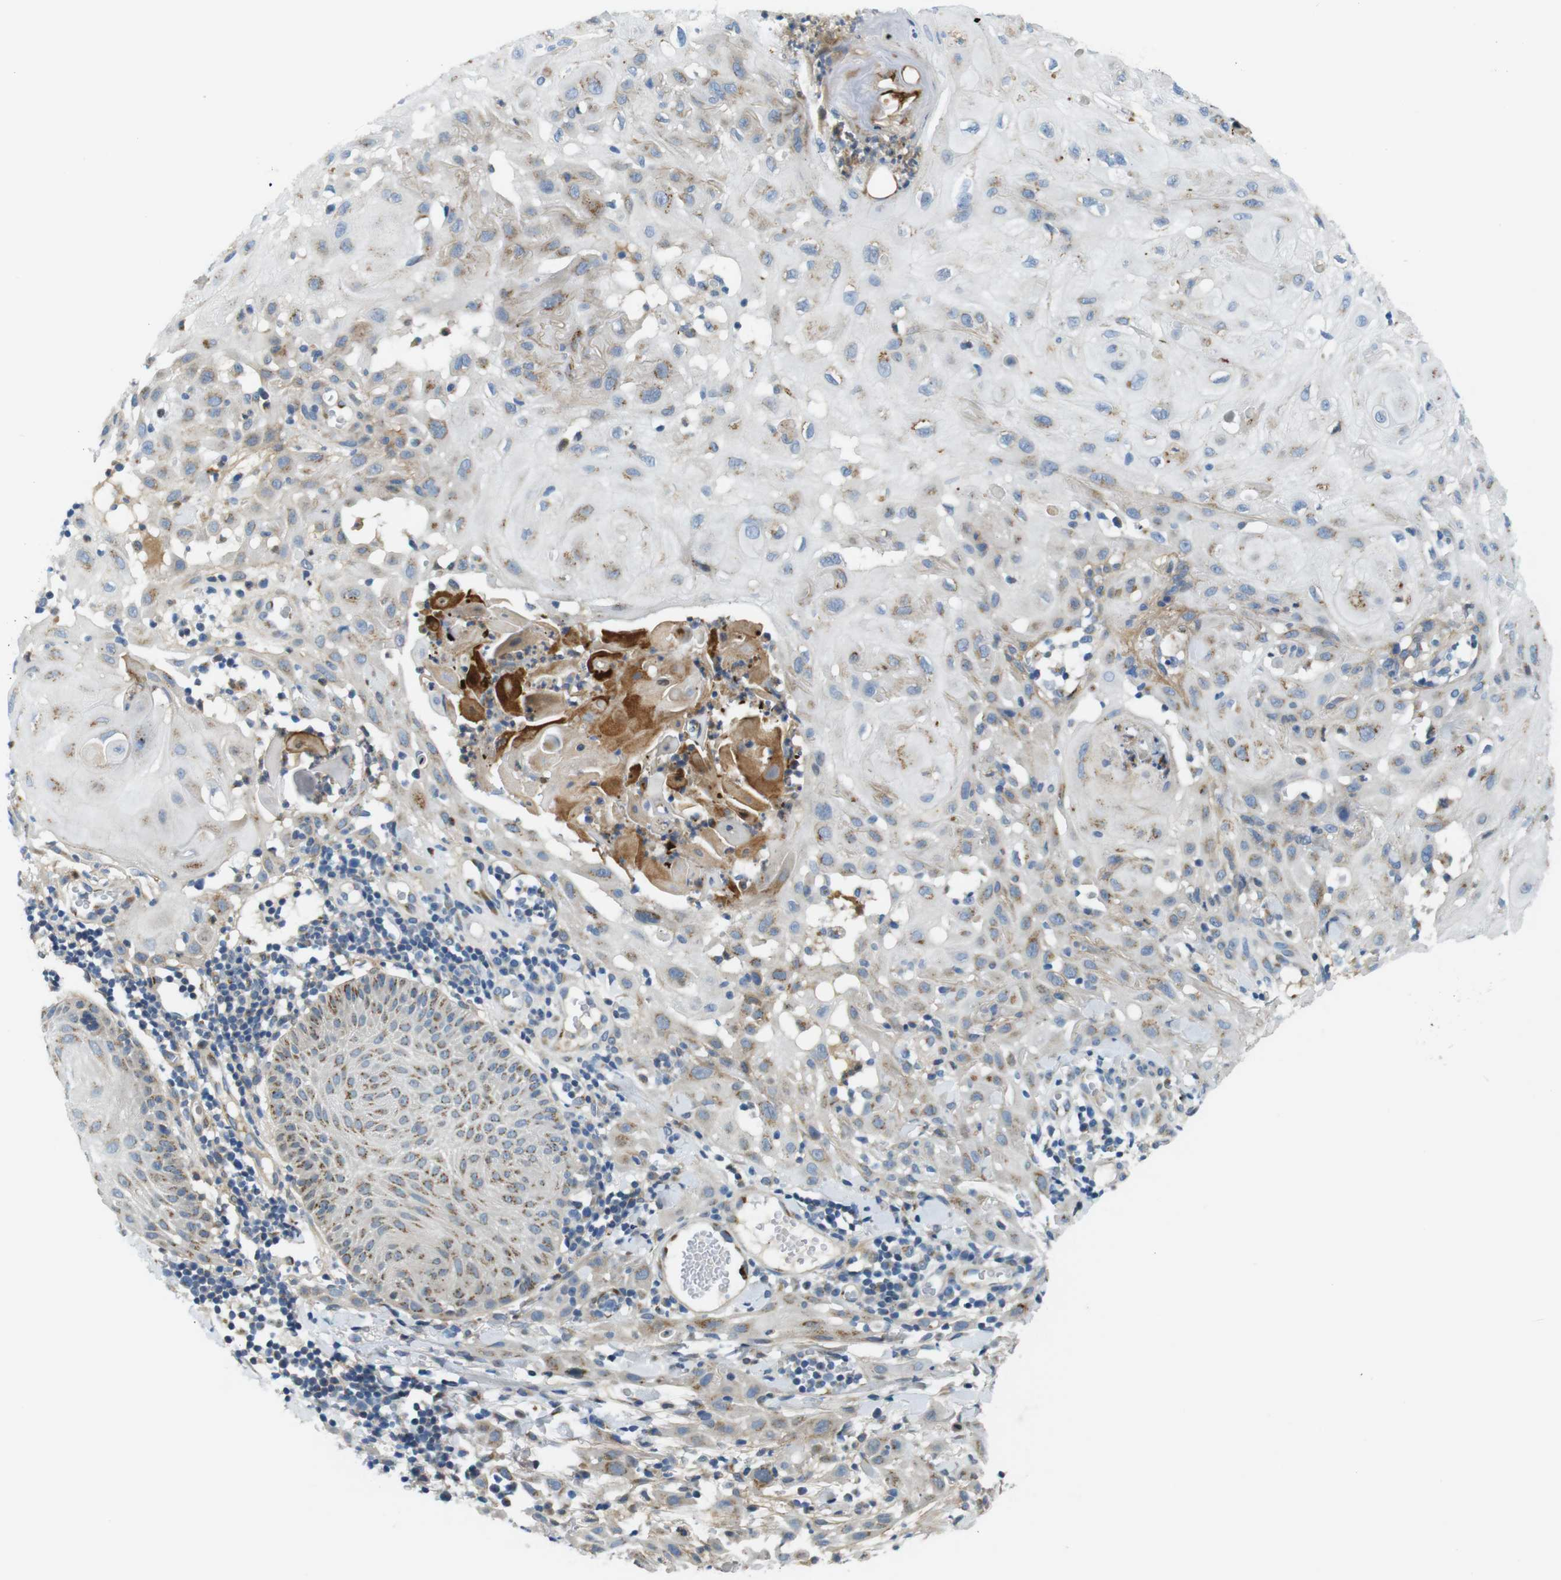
{"staining": {"intensity": "weak", "quantity": "<25%", "location": "cytoplasmic/membranous"}, "tissue": "skin cancer", "cell_type": "Tumor cells", "image_type": "cancer", "snomed": [{"axis": "morphology", "description": "Squamous cell carcinoma, NOS"}, {"axis": "topography", "description": "Skin"}], "caption": "Immunohistochemical staining of skin squamous cell carcinoma reveals no significant expression in tumor cells. (Stains: DAB immunohistochemistry (IHC) with hematoxylin counter stain, Microscopy: brightfield microscopy at high magnification).", "gene": "ZDHHC3", "patient": {"sex": "male", "age": 24}}